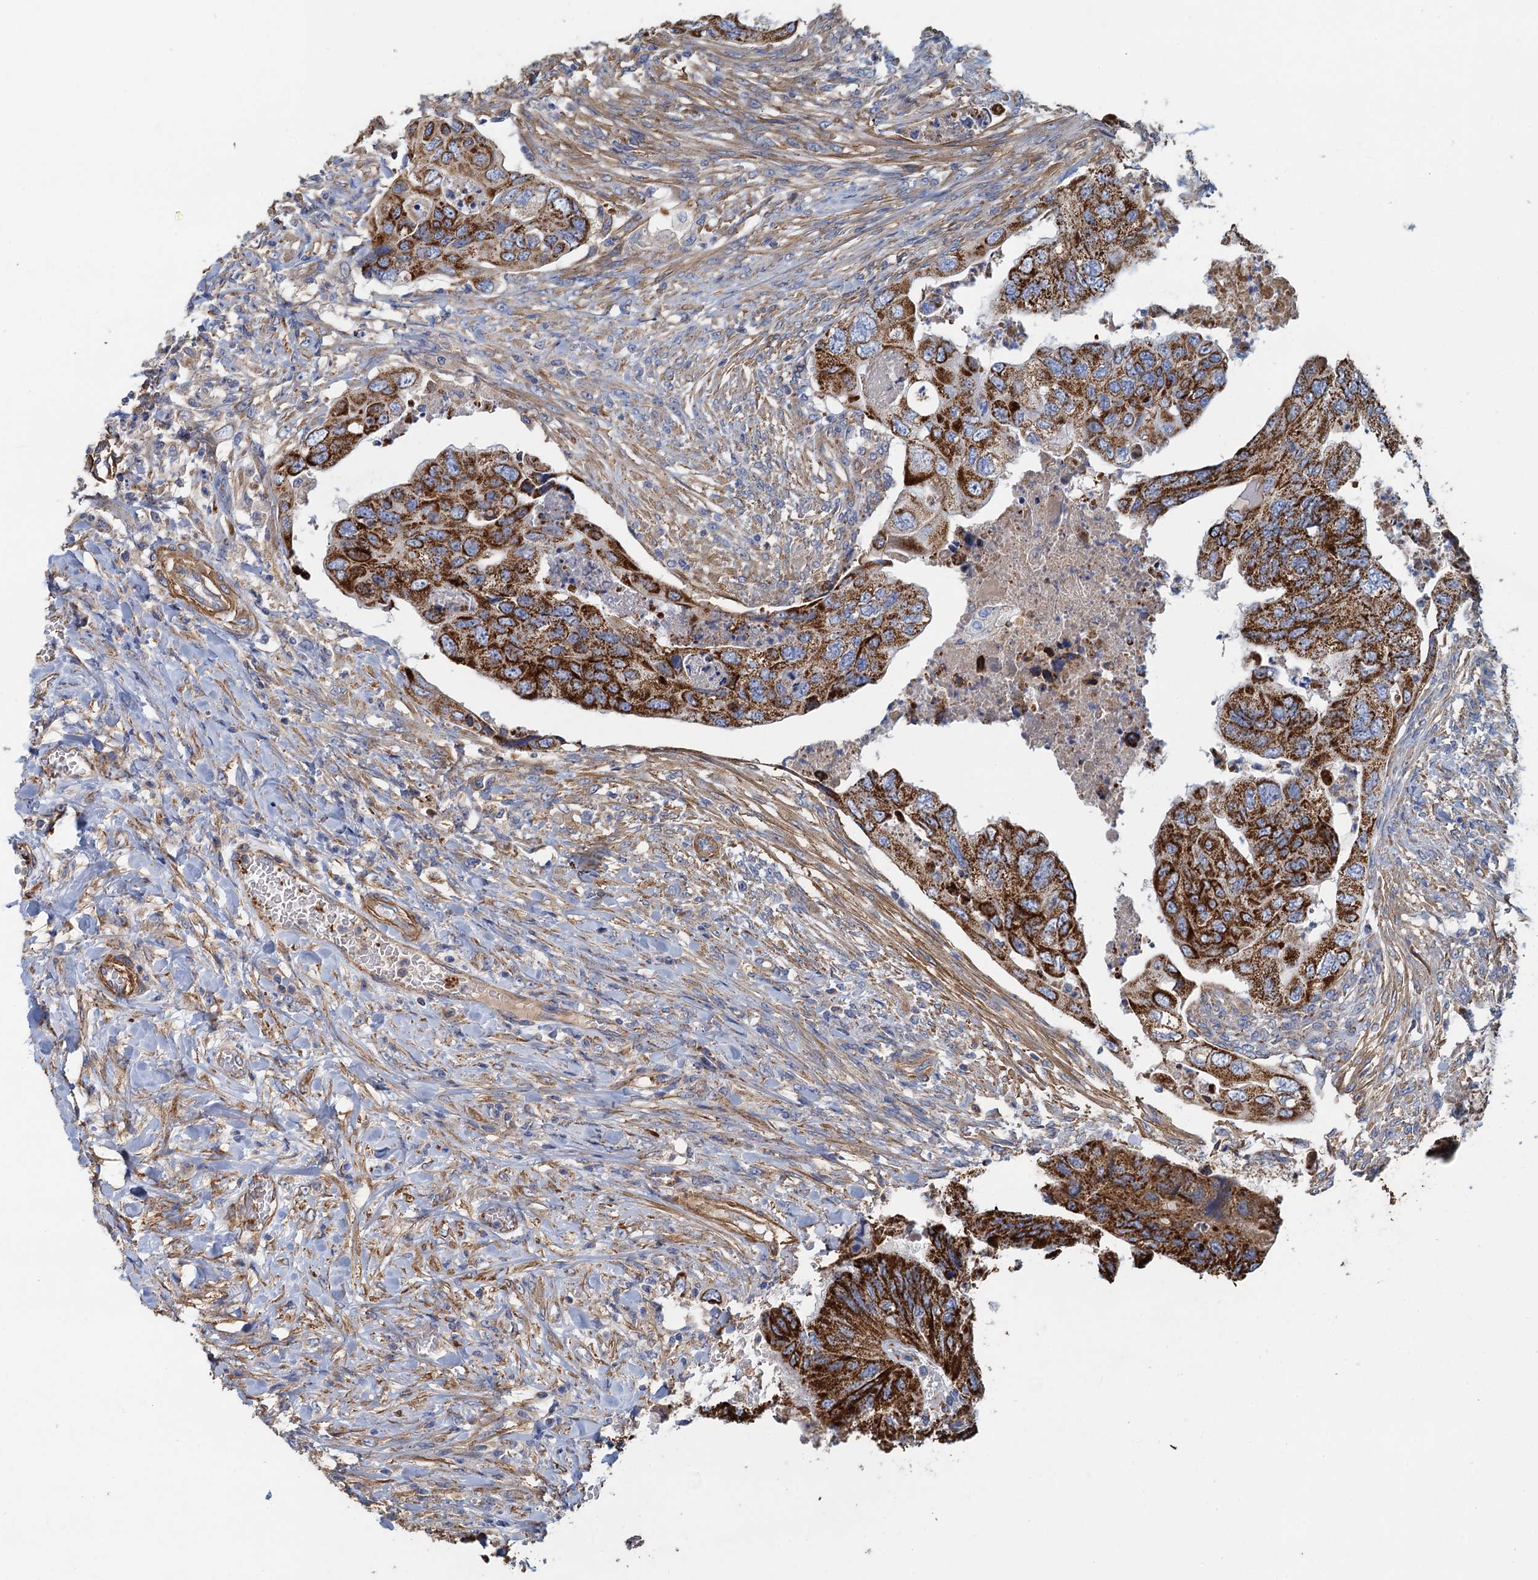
{"staining": {"intensity": "strong", "quantity": ">75%", "location": "cytoplasmic/membranous"}, "tissue": "colorectal cancer", "cell_type": "Tumor cells", "image_type": "cancer", "snomed": [{"axis": "morphology", "description": "Adenocarcinoma, NOS"}, {"axis": "topography", "description": "Rectum"}], "caption": "Colorectal cancer (adenocarcinoma) stained for a protein (brown) demonstrates strong cytoplasmic/membranous positive staining in approximately >75% of tumor cells.", "gene": "GCSH", "patient": {"sex": "male", "age": 63}}